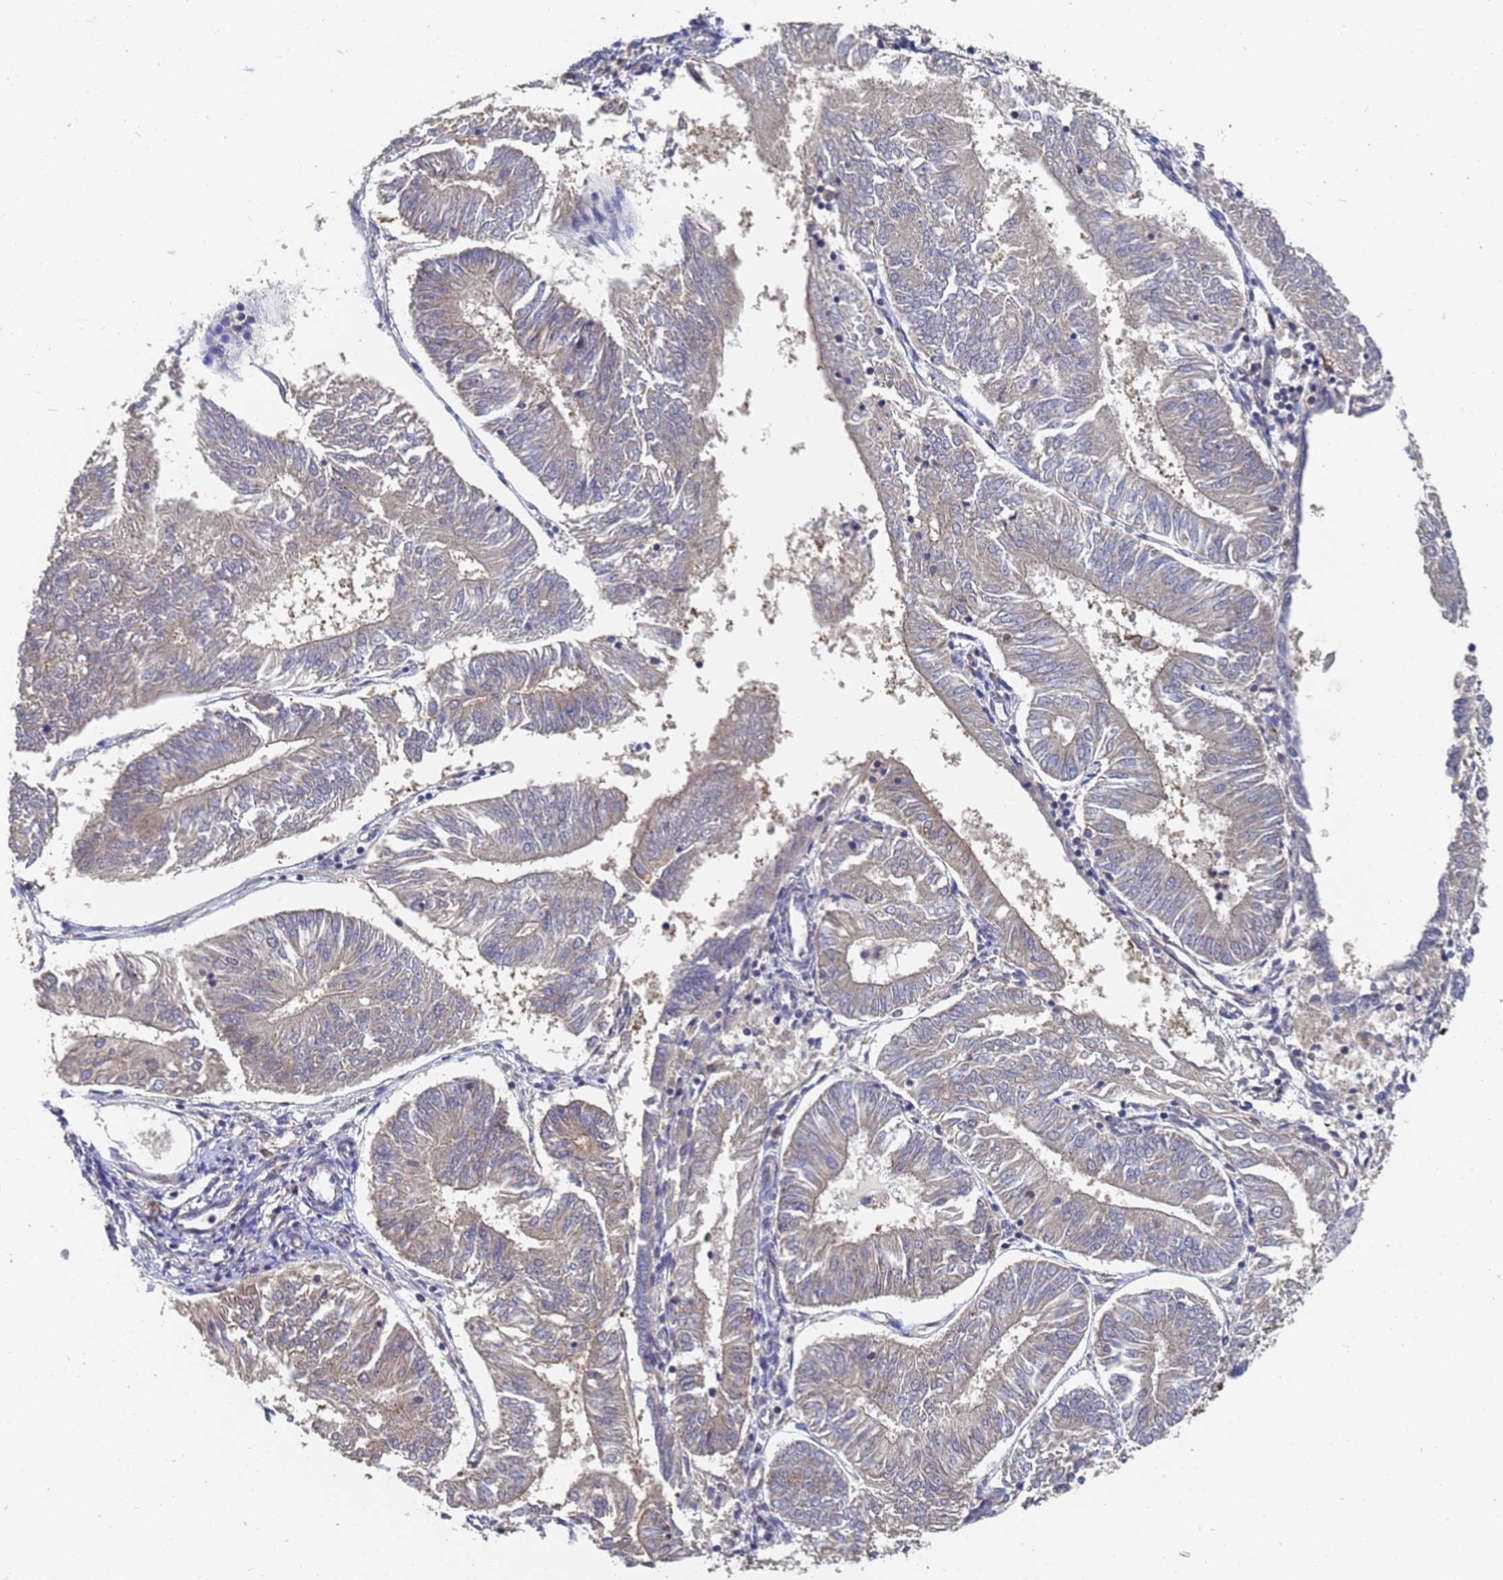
{"staining": {"intensity": "weak", "quantity": "25%-75%", "location": "cytoplasmic/membranous"}, "tissue": "endometrial cancer", "cell_type": "Tumor cells", "image_type": "cancer", "snomed": [{"axis": "morphology", "description": "Adenocarcinoma, NOS"}, {"axis": "topography", "description": "Endometrium"}], "caption": "A histopathology image showing weak cytoplasmic/membranous positivity in about 25%-75% of tumor cells in adenocarcinoma (endometrial), as visualized by brown immunohistochemical staining.", "gene": "ALS2CL", "patient": {"sex": "female", "age": 58}}